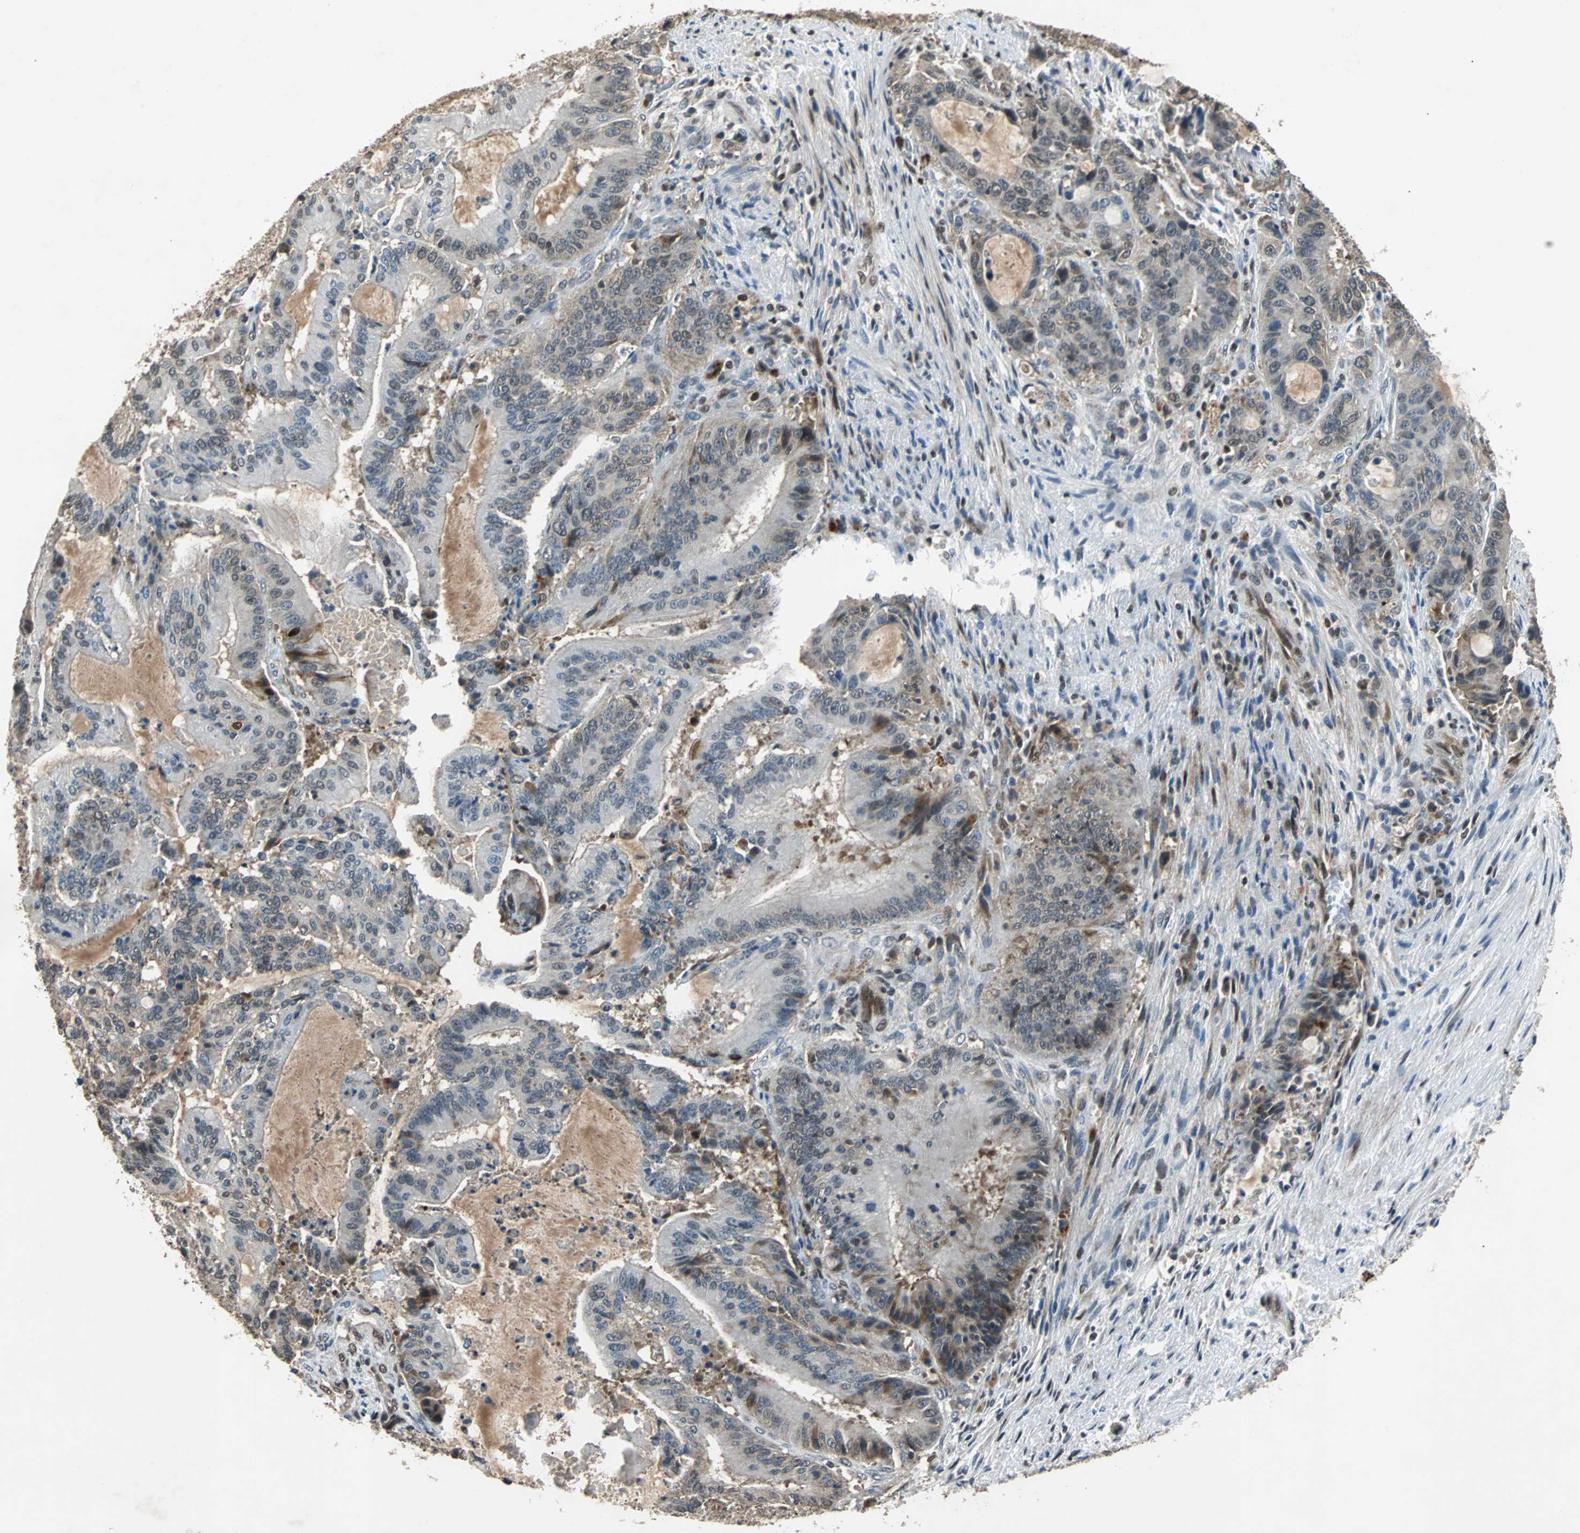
{"staining": {"intensity": "weak", "quantity": "<25%", "location": "cytoplasmic/membranous,nuclear"}, "tissue": "liver cancer", "cell_type": "Tumor cells", "image_type": "cancer", "snomed": [{"axis": "morphology", "description": "Cholangiocarcinoma"}, {"axis": "topography", "description": "Liver"}], "caption": "Tumor cells are negative for brown protein staining in liver cancer (cholangiocarcinoma).", "gene": "PHC1", "patient": {"sex": "female", "age": 73}}